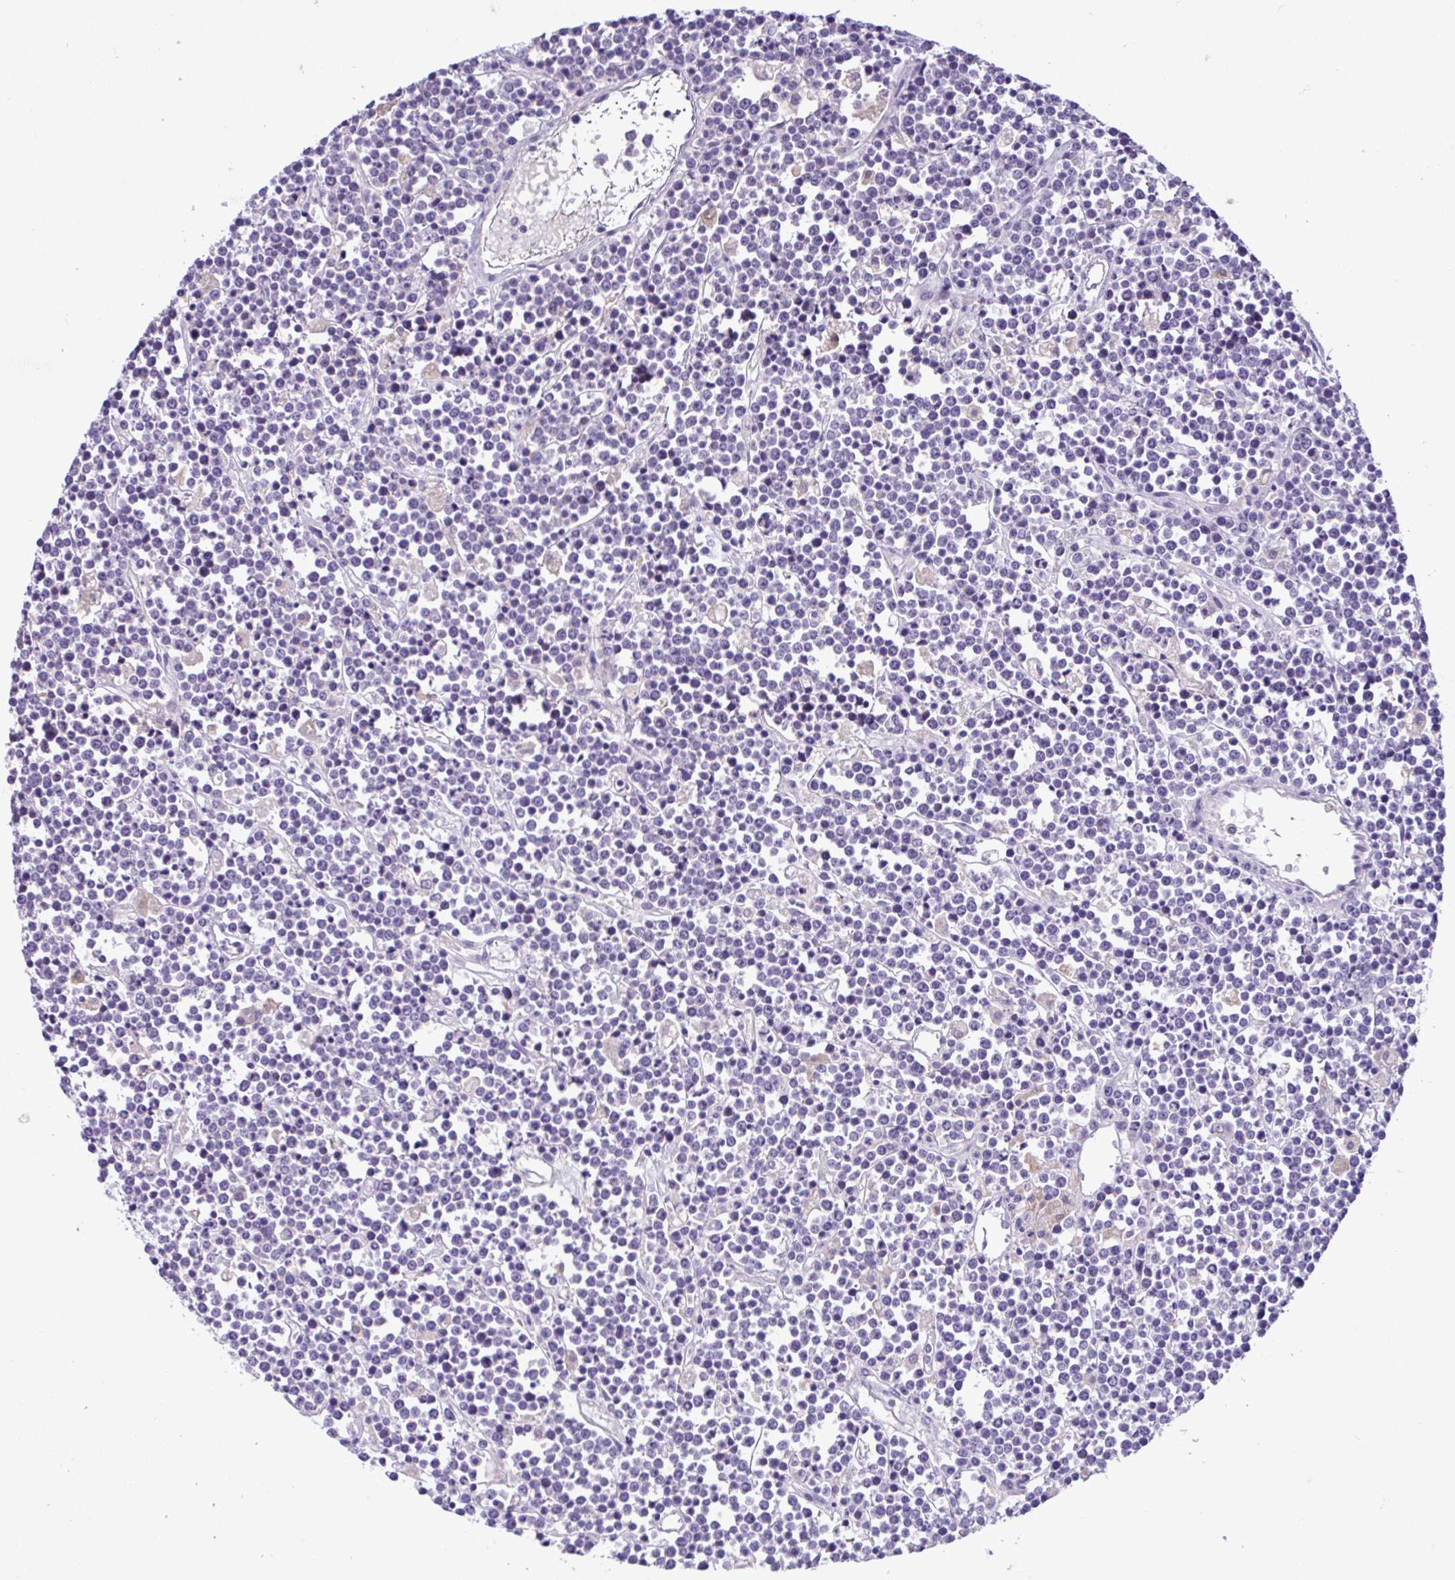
{"staining": {"intensity": "negative", "quantity": "none", "location": "none"}, "tissue": "lymphoma", "cell_type": "Tumor cells", "image_type": "cancer", "snomed": [{"axis": "morphology", "description": "Malignant lymphoma, non-Hodgkin's type, High grade"}, {"axis": "topography", "description": "Ovary"}], "caption": "Image shows no significant protein expression in tumor cells of high-grade malignant lymphoma, non-Hodgkin's type. (DAB (3,3'-diaminobenzidine) immunohistochemistry visualized using brightfield microscopy, high magnification).", "gene": "ANO4", "patient": {"sex": "female", "age": 56}}